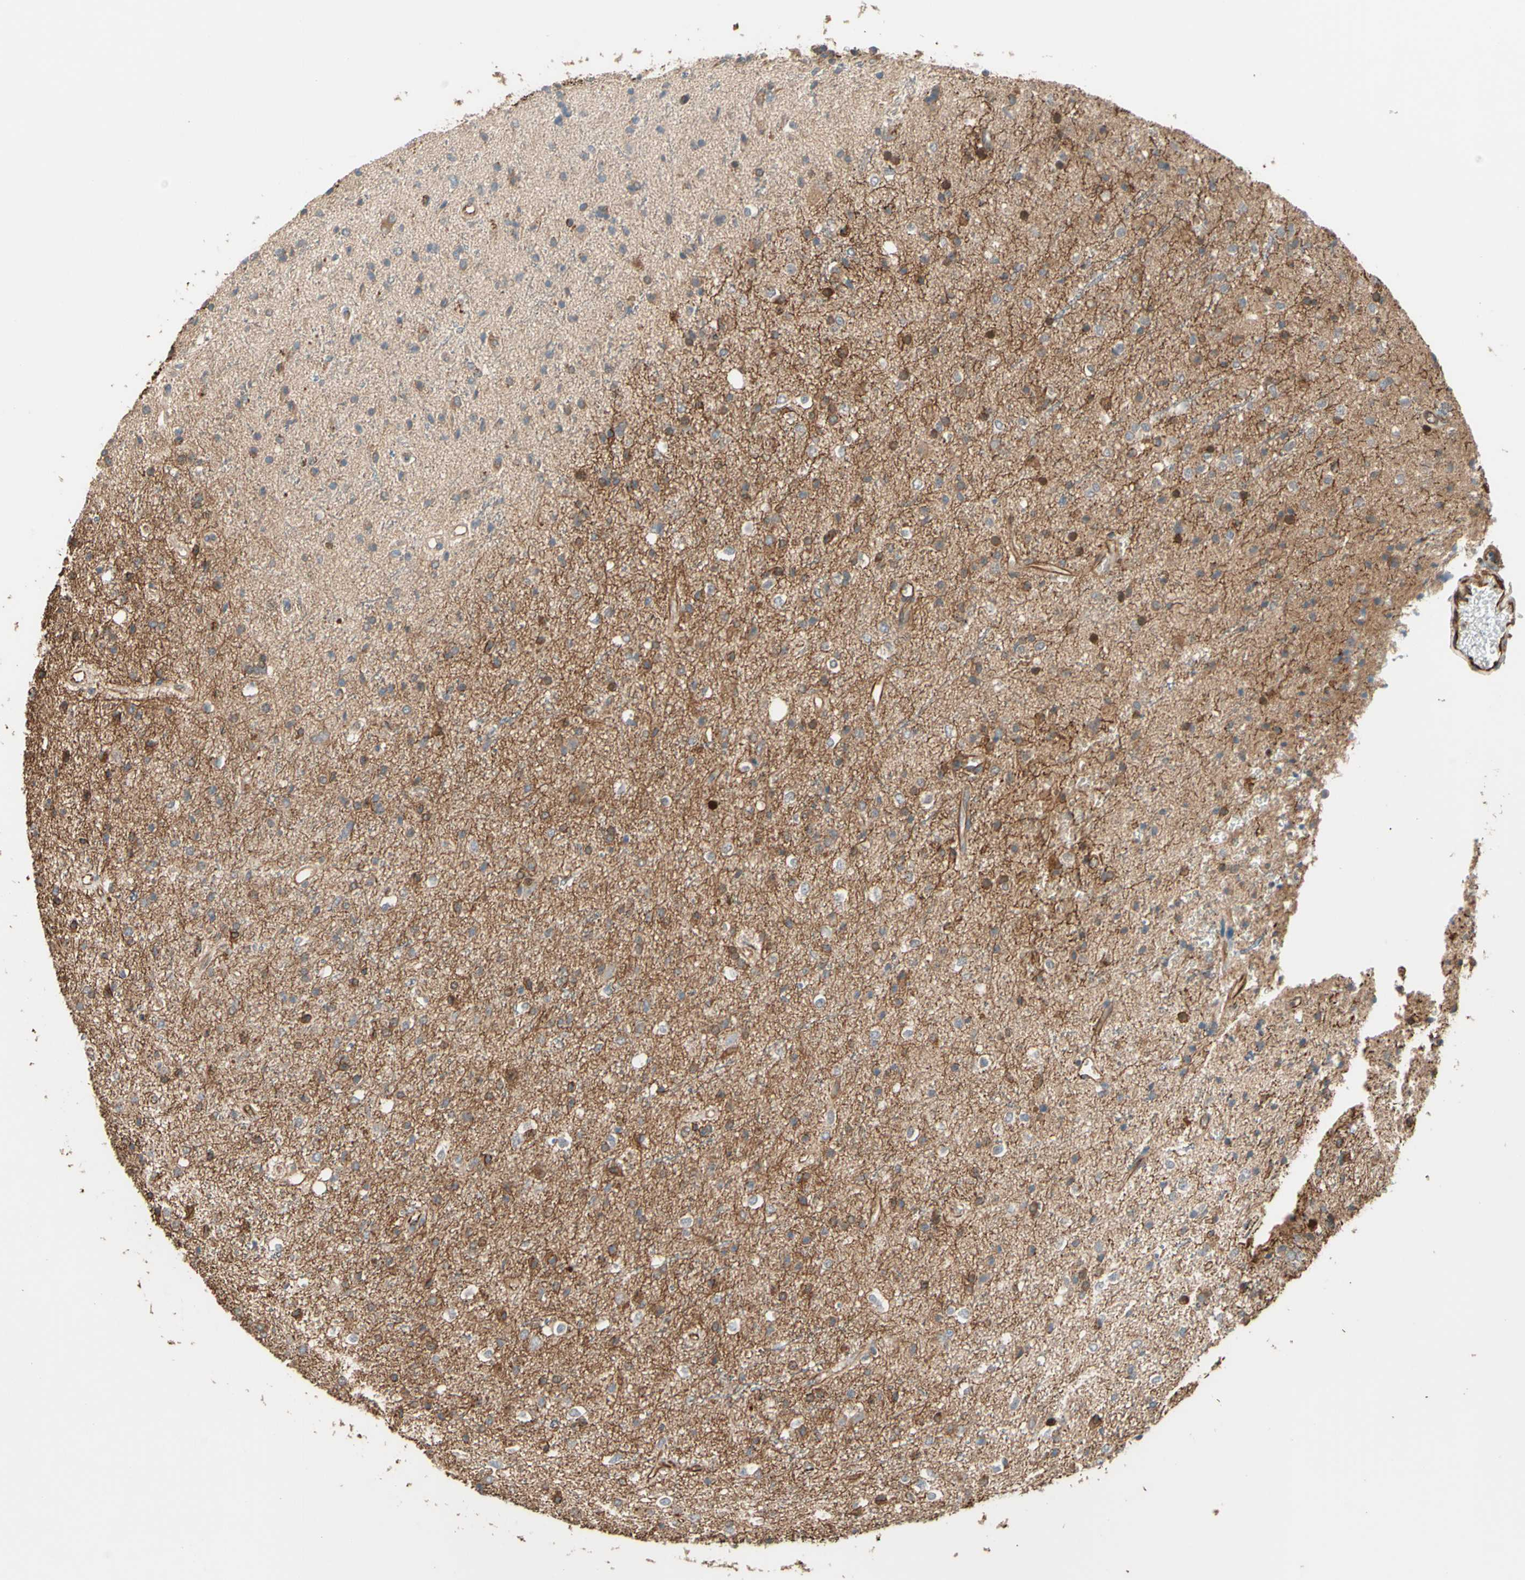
{"staining": {"intensity": "weak", "quantity": ">75%", "location": "cytoplasmic/membranous"}, "tissue": "glioma", "cell_type": "Tumor cells", "image_type": "cancer", "snomed": [{"axis": "morphology", "description": "Glioma, malignant, High grade"}, {"axis": "topography", "description": "Brain"}], "caption": "High-magnification brightfield microscopy of glioma stained with DAB (brown) and counterstained with hematoxylin (blue). tumor cells exhibit weak cytoplasmic/membranous staining is present in approximately>75% of cells.", "gene": "TRAF2", "patient": {"sex": "male", "age": 47}}